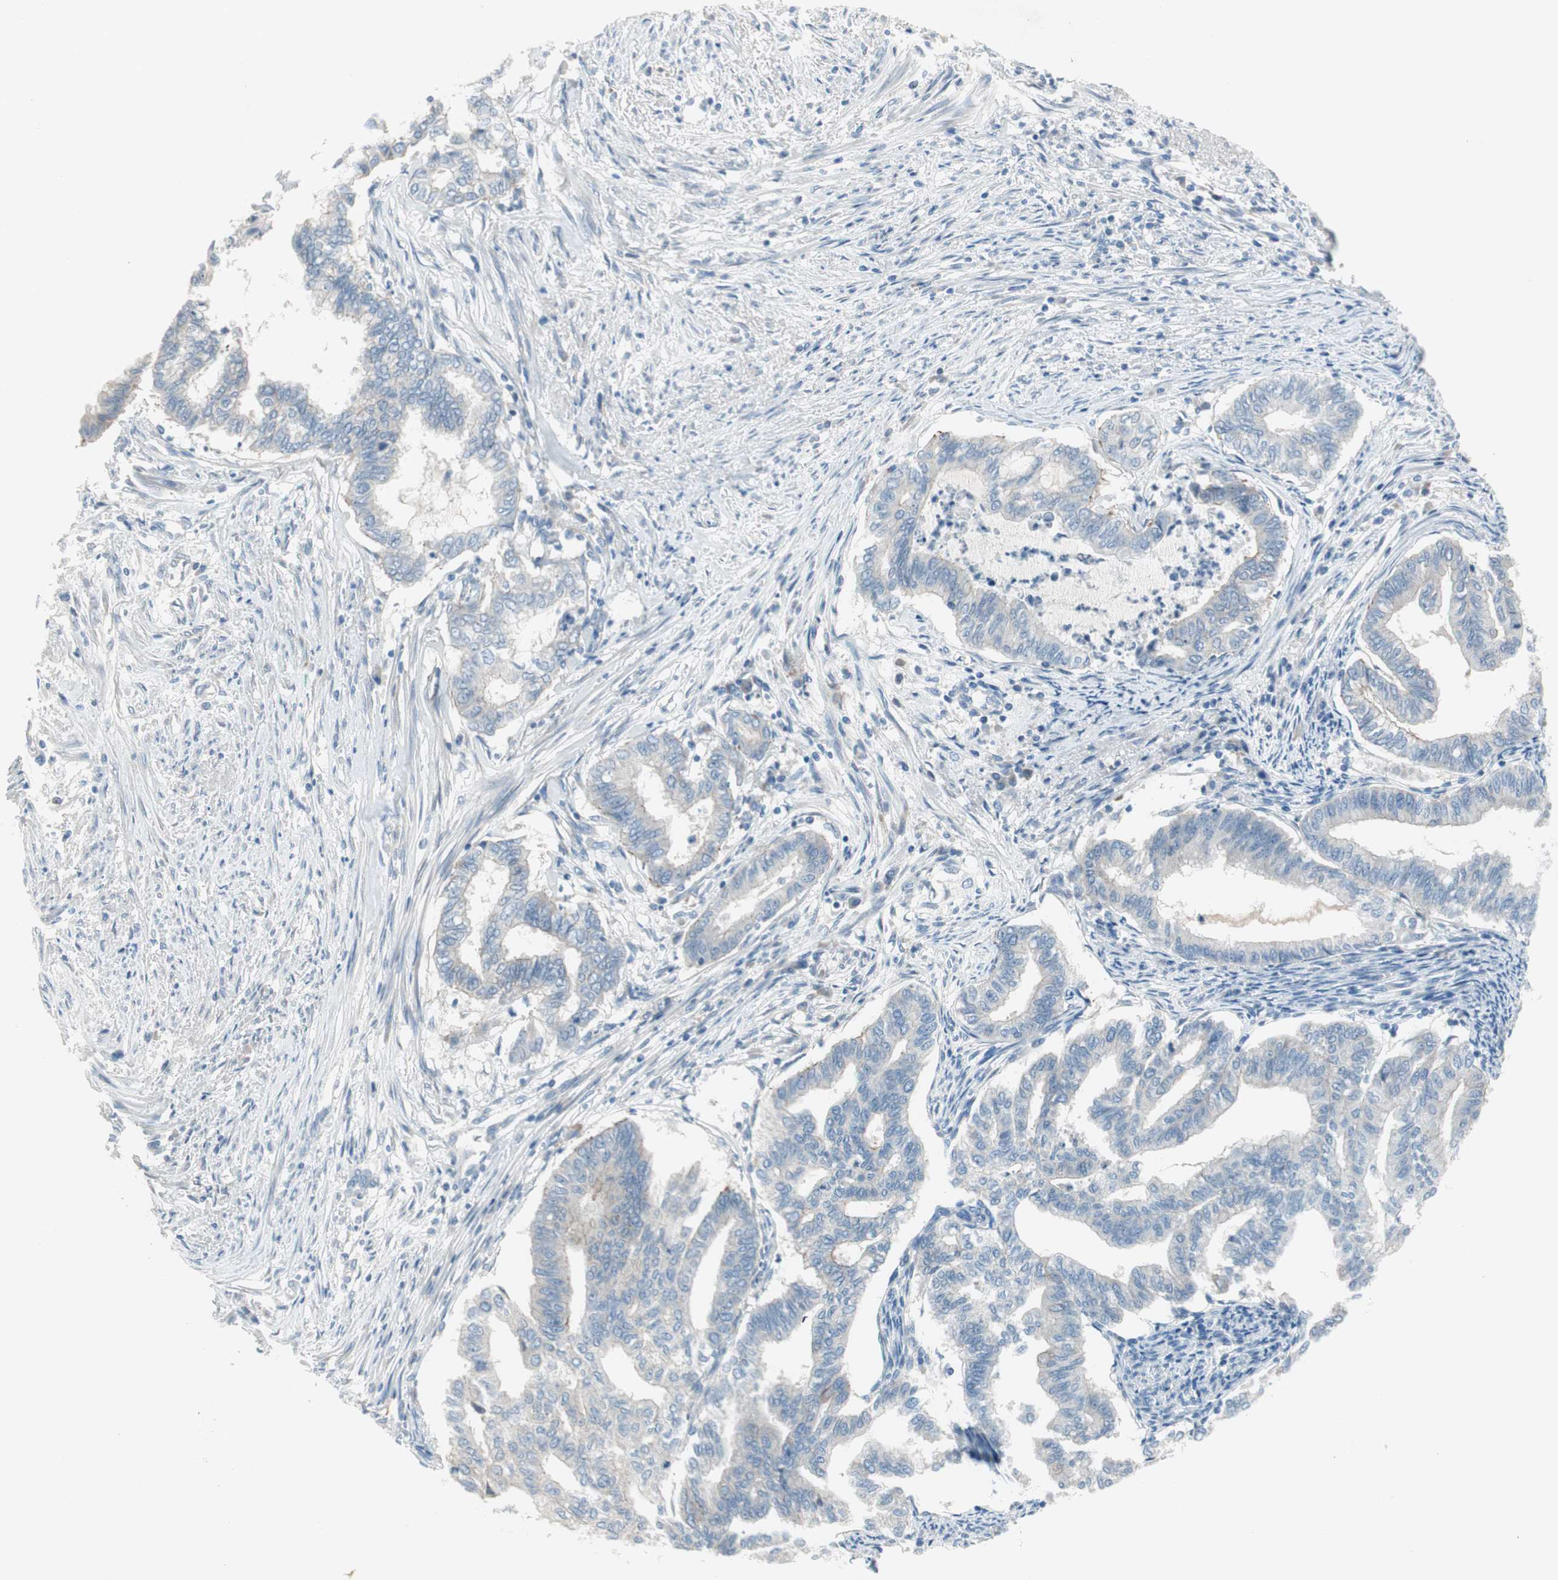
{"staining": {"intensity": "negative", "quantity": "none", "location": "none"}, "tissue": "endometrial cancer", "cell_type": "Tumor cells", "image_type": "cancer", "snomed": [{"axis": "morphology", "description": "Adenocarcinoma, NOS"}, {"axis": "topography", "description": "Endometrium"}], "caption": "Tumor cells are negative for protein expression in human endometrial adenocarcinoma.", "gene": "PRRG4", "patient": {"sex": "female", "age": 79}}